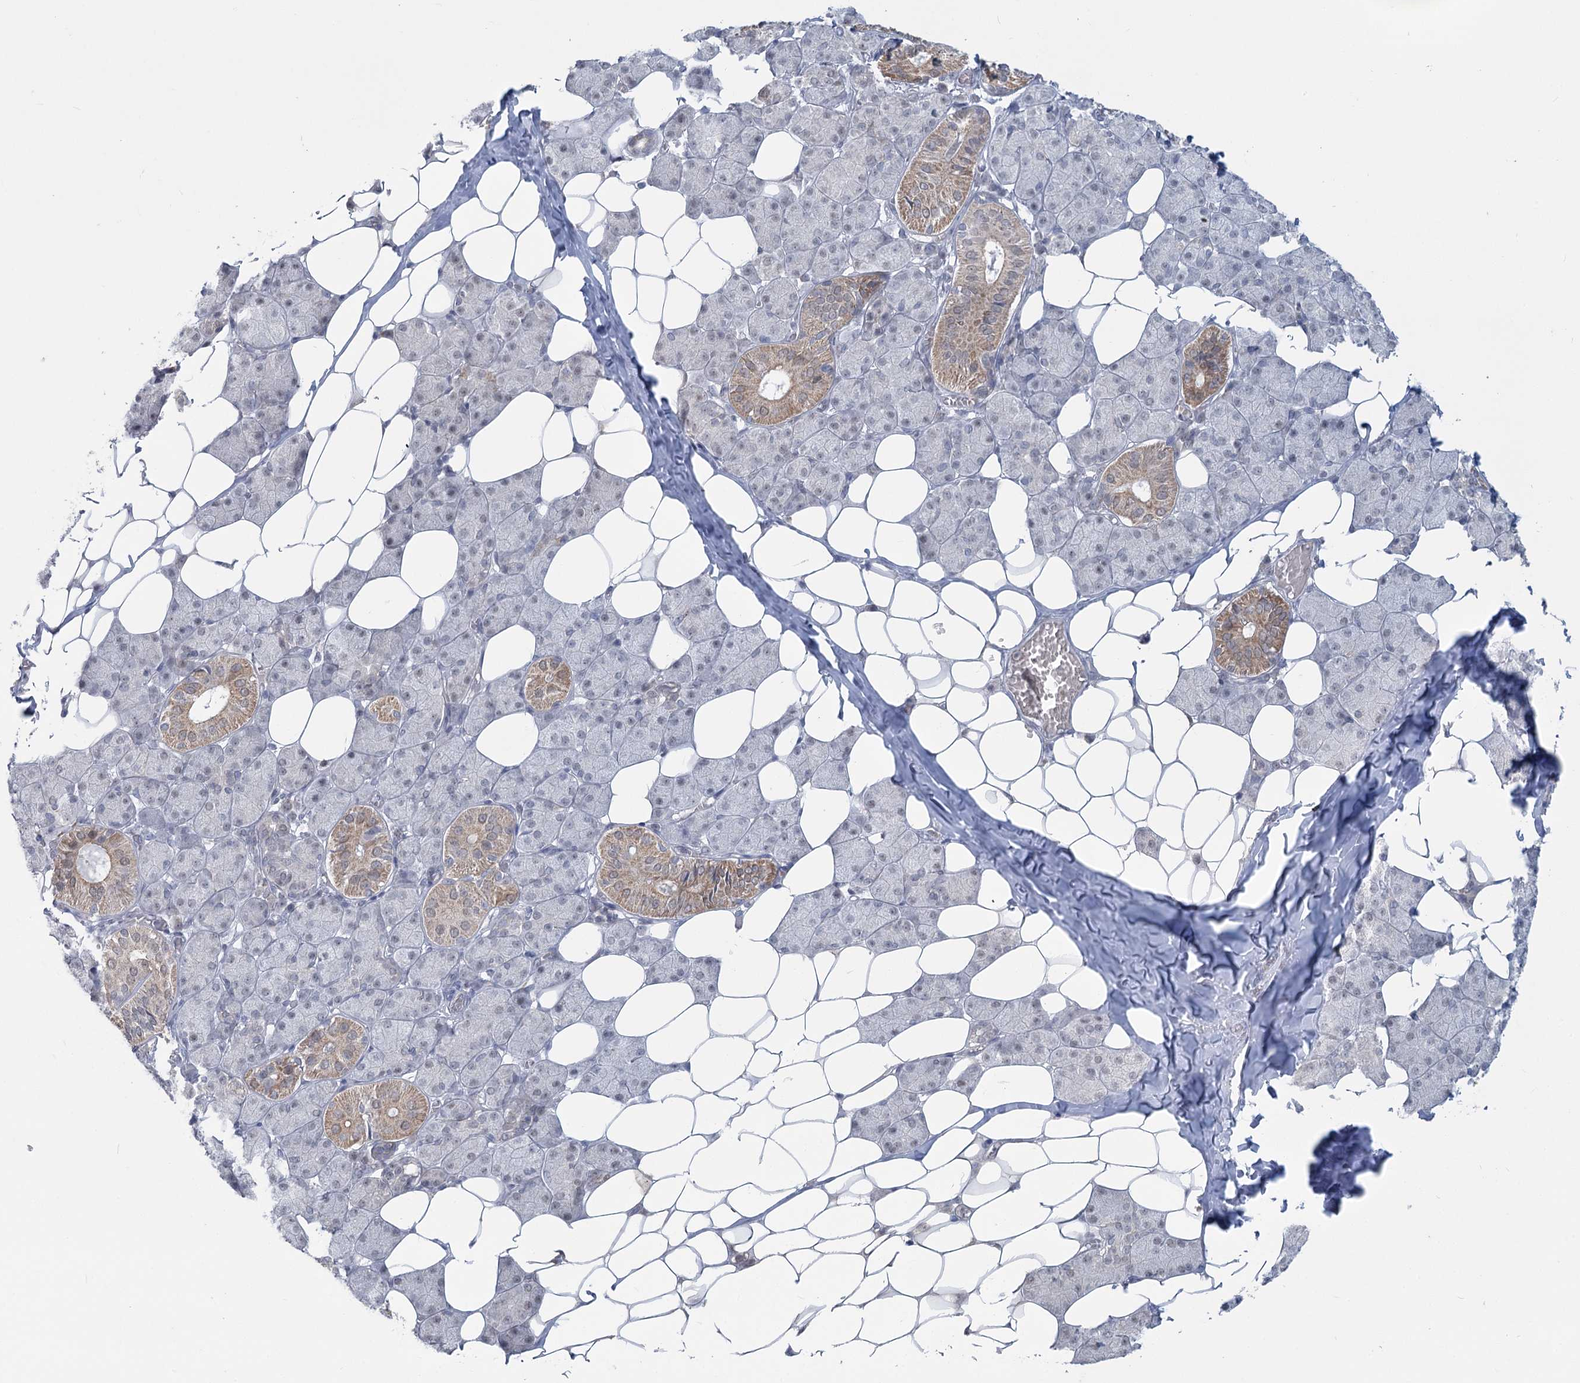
{"staining": {"intensity": "moderate", "quantity": "<25%", "location": "cytoplasmic/membranous"}, "tissue": "salivary gland", "cell_type": "Glandular cells", "image_type": "normal", "snomed": [{"axis": "morphology", "description": "Normal tissue, NOS"}, {"axis": "topography", "description": "Salivary gland"}], "caption": "Salivary gland stained with DAB IHC shows low levels of moderate cytoplasmic/membranous expression in about <25% of glandular cells. The staining was performed using DAB (3,3'-diaminobenzidine) to visualize the protein expression in brown, while the nuclei were stained in blue with hematoxylin (Magnification: 20x).", "gene": "MTG1", "patient": {"sex": "female", "age": 33}}